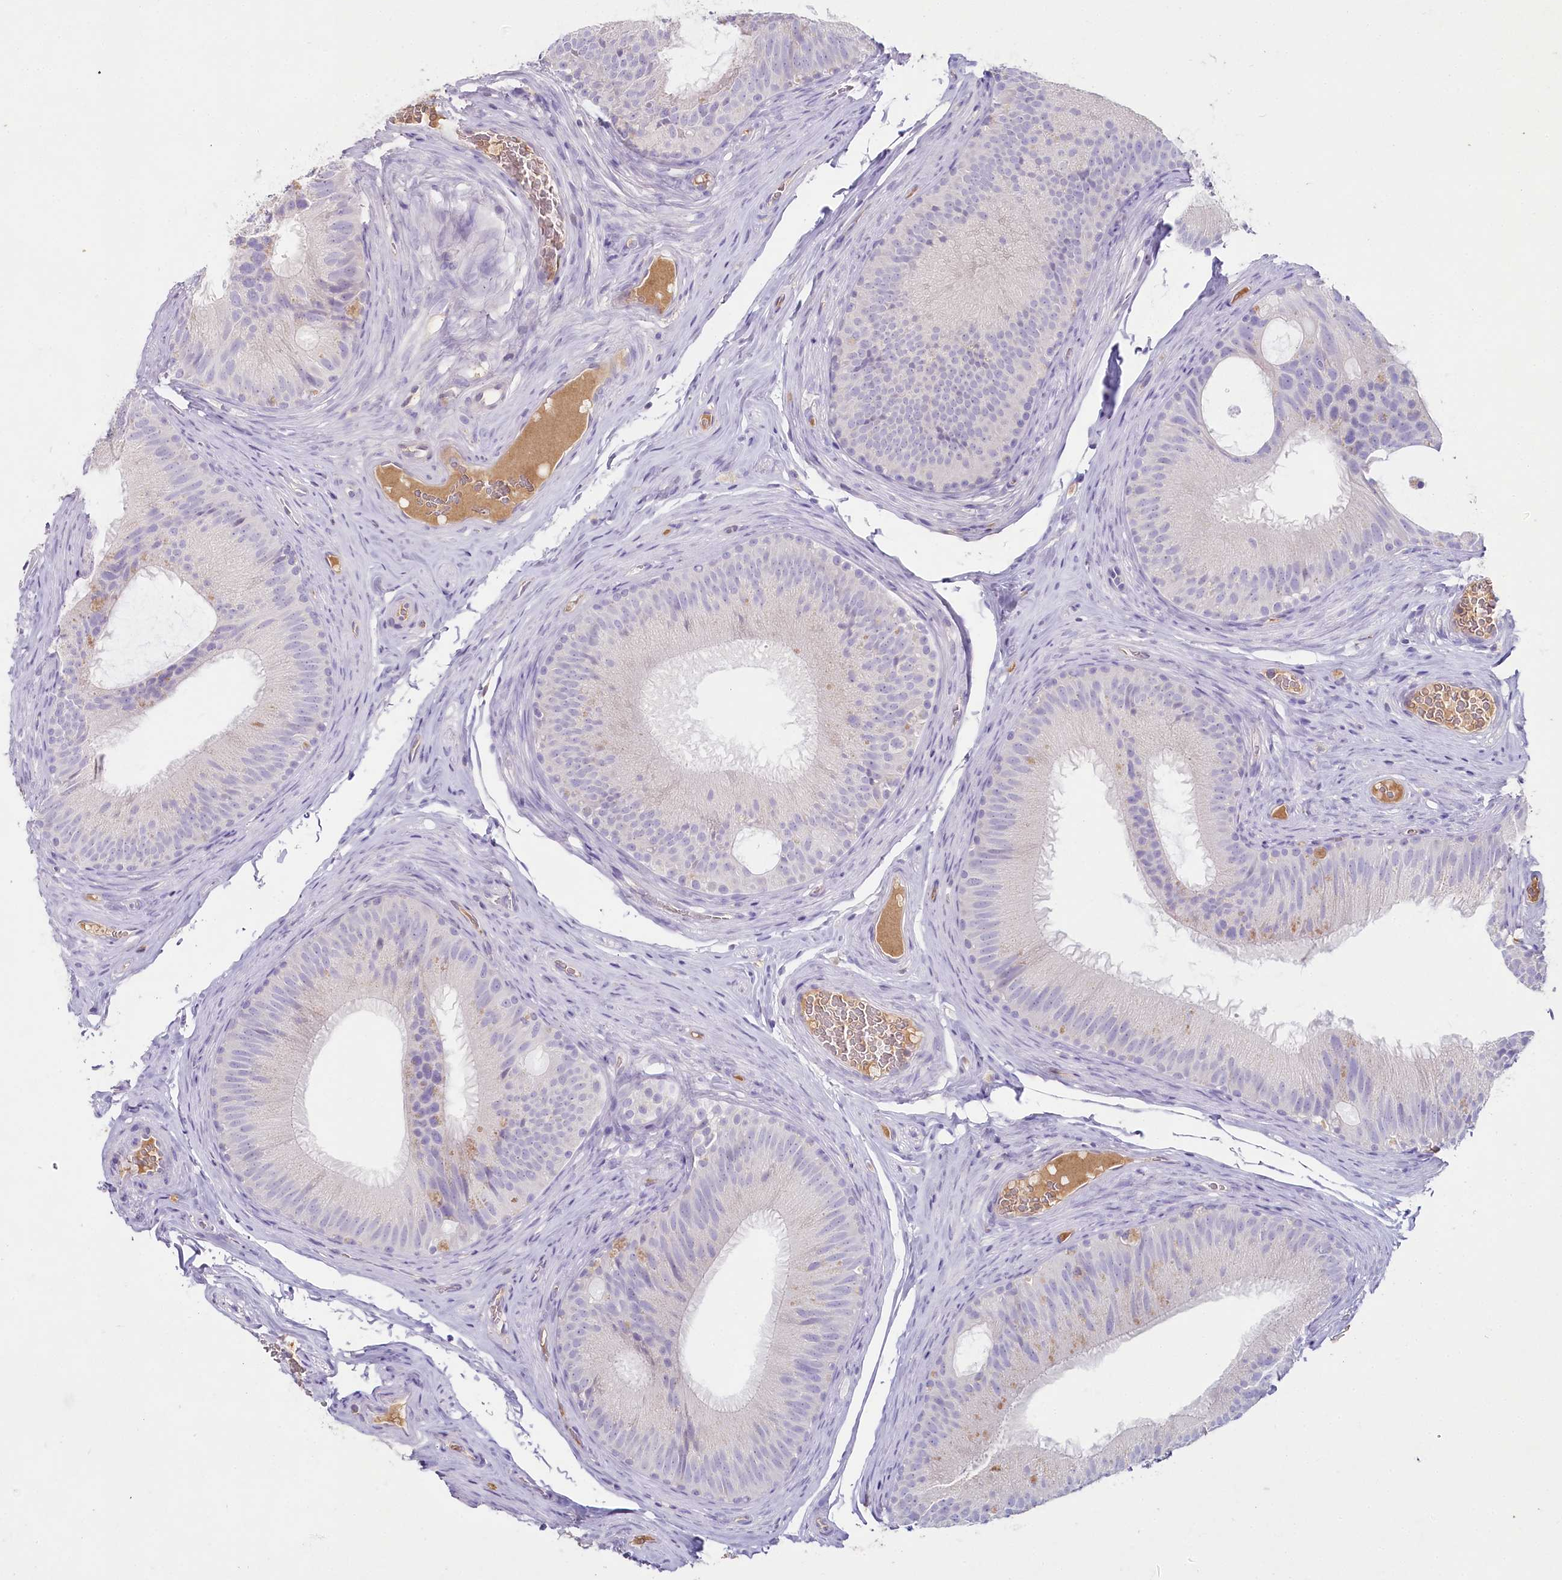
{"staining": {"intensity": "negative", "quantity": "none", "location": "none"}, "tissue": "epididymis", "cell_type": "Glandular cells", "image_type": "normal", "snomed": [{"axis": "morphology", "description": "Normal tissue, NOS"}, {"axis": "topography", "description": "Epididymis"}], "caption": "Protein analysis of benign epididymis exhibits no significant staining in glandular cells.", "gene": "HPD", "patient": {"sex": "male", "age": 34}}